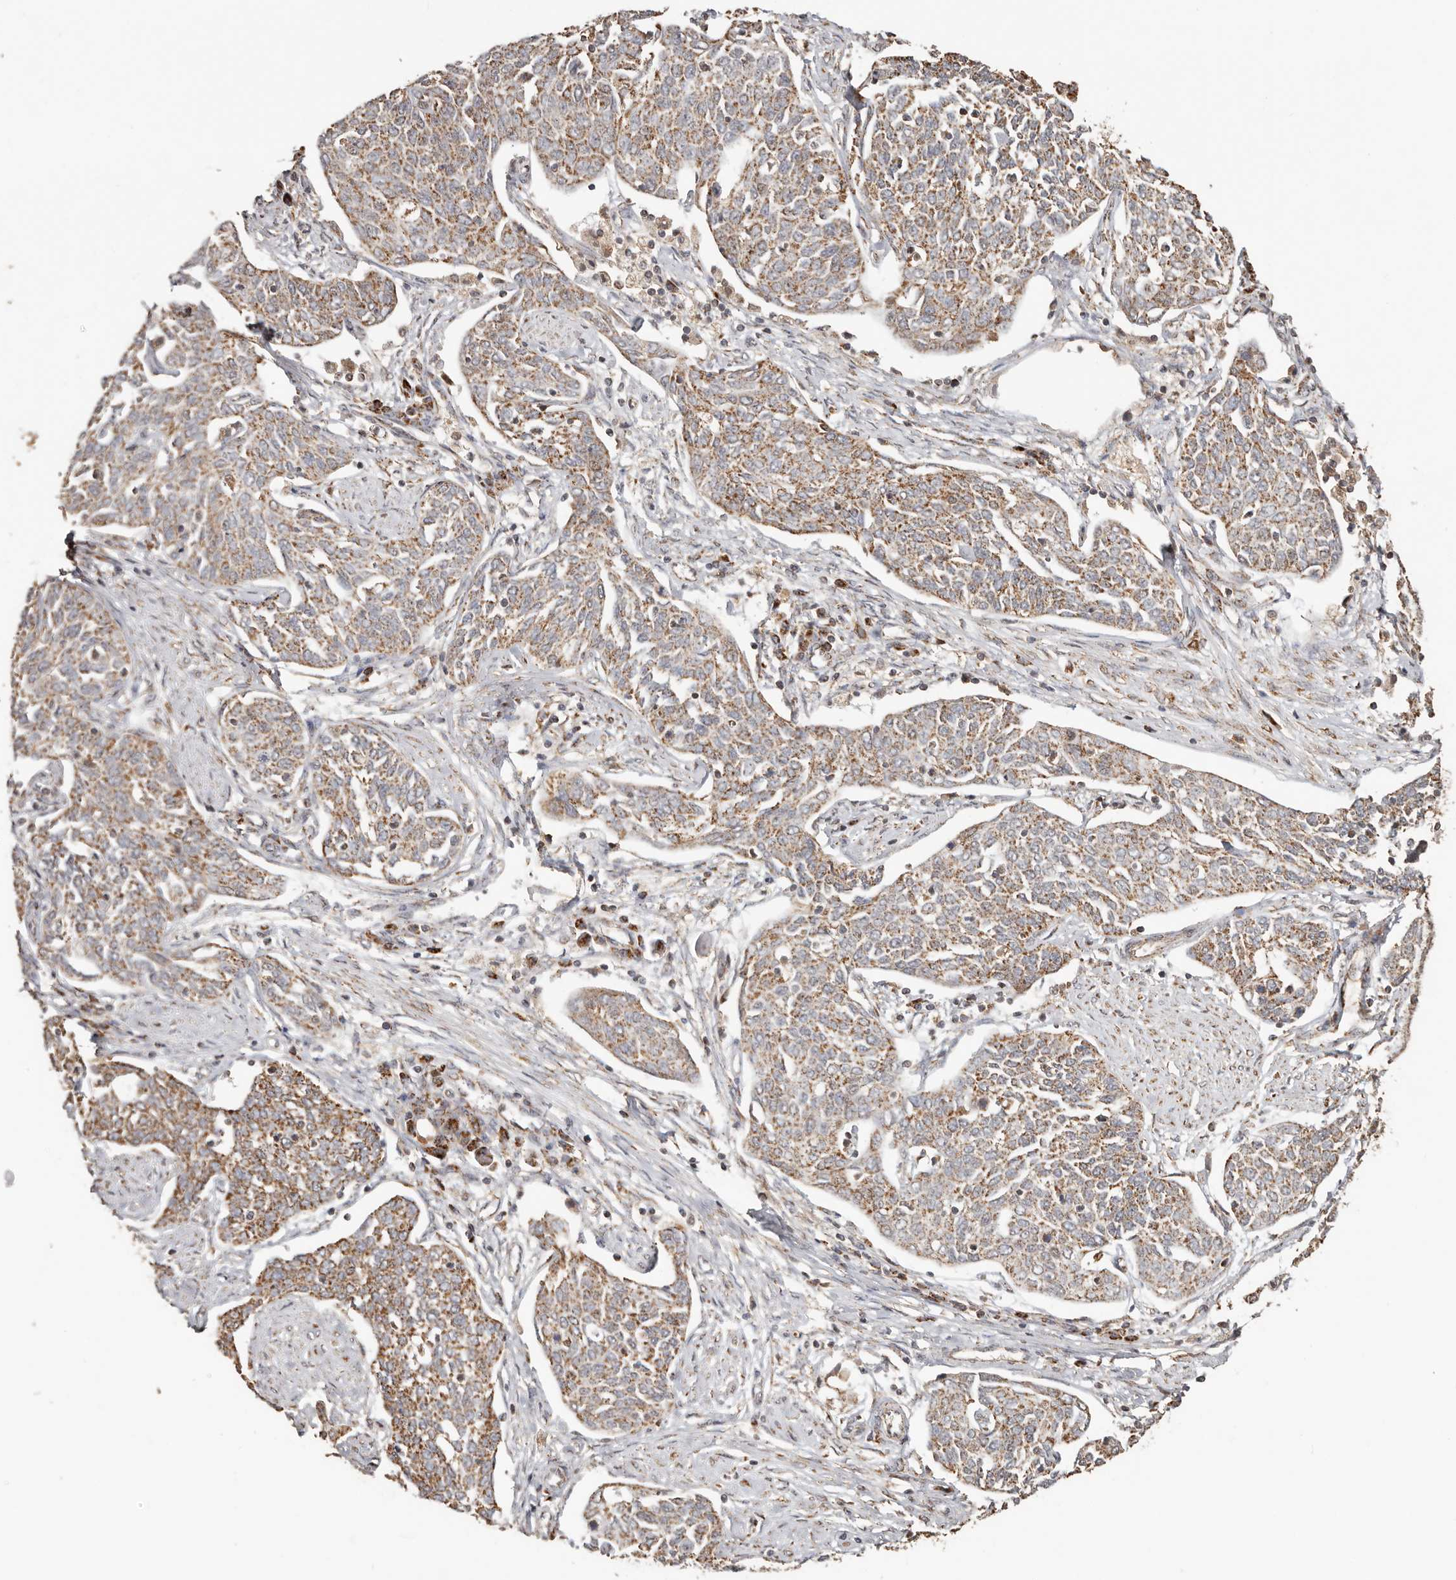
{"staining": {"intensity": "moderate", "quantity": ">75%", "location": "cytoplasmic/membranous"}, "tissue": "cervical cancer", "cell_type": "Tumor cells", "image_type": "cancer", "snomed": [{"axis": "morphology", "description": "Squamous cell carcinoma, NOS"}, {"axis": "topography", "description": "Cervix"}], "caption": "Cervical cancer stained for a protein displays moderate cytoplasmic/membranous positivity in tumor cells.", "gene": "NDUFB11", "patient": {"sex": "female", "age": 34}}